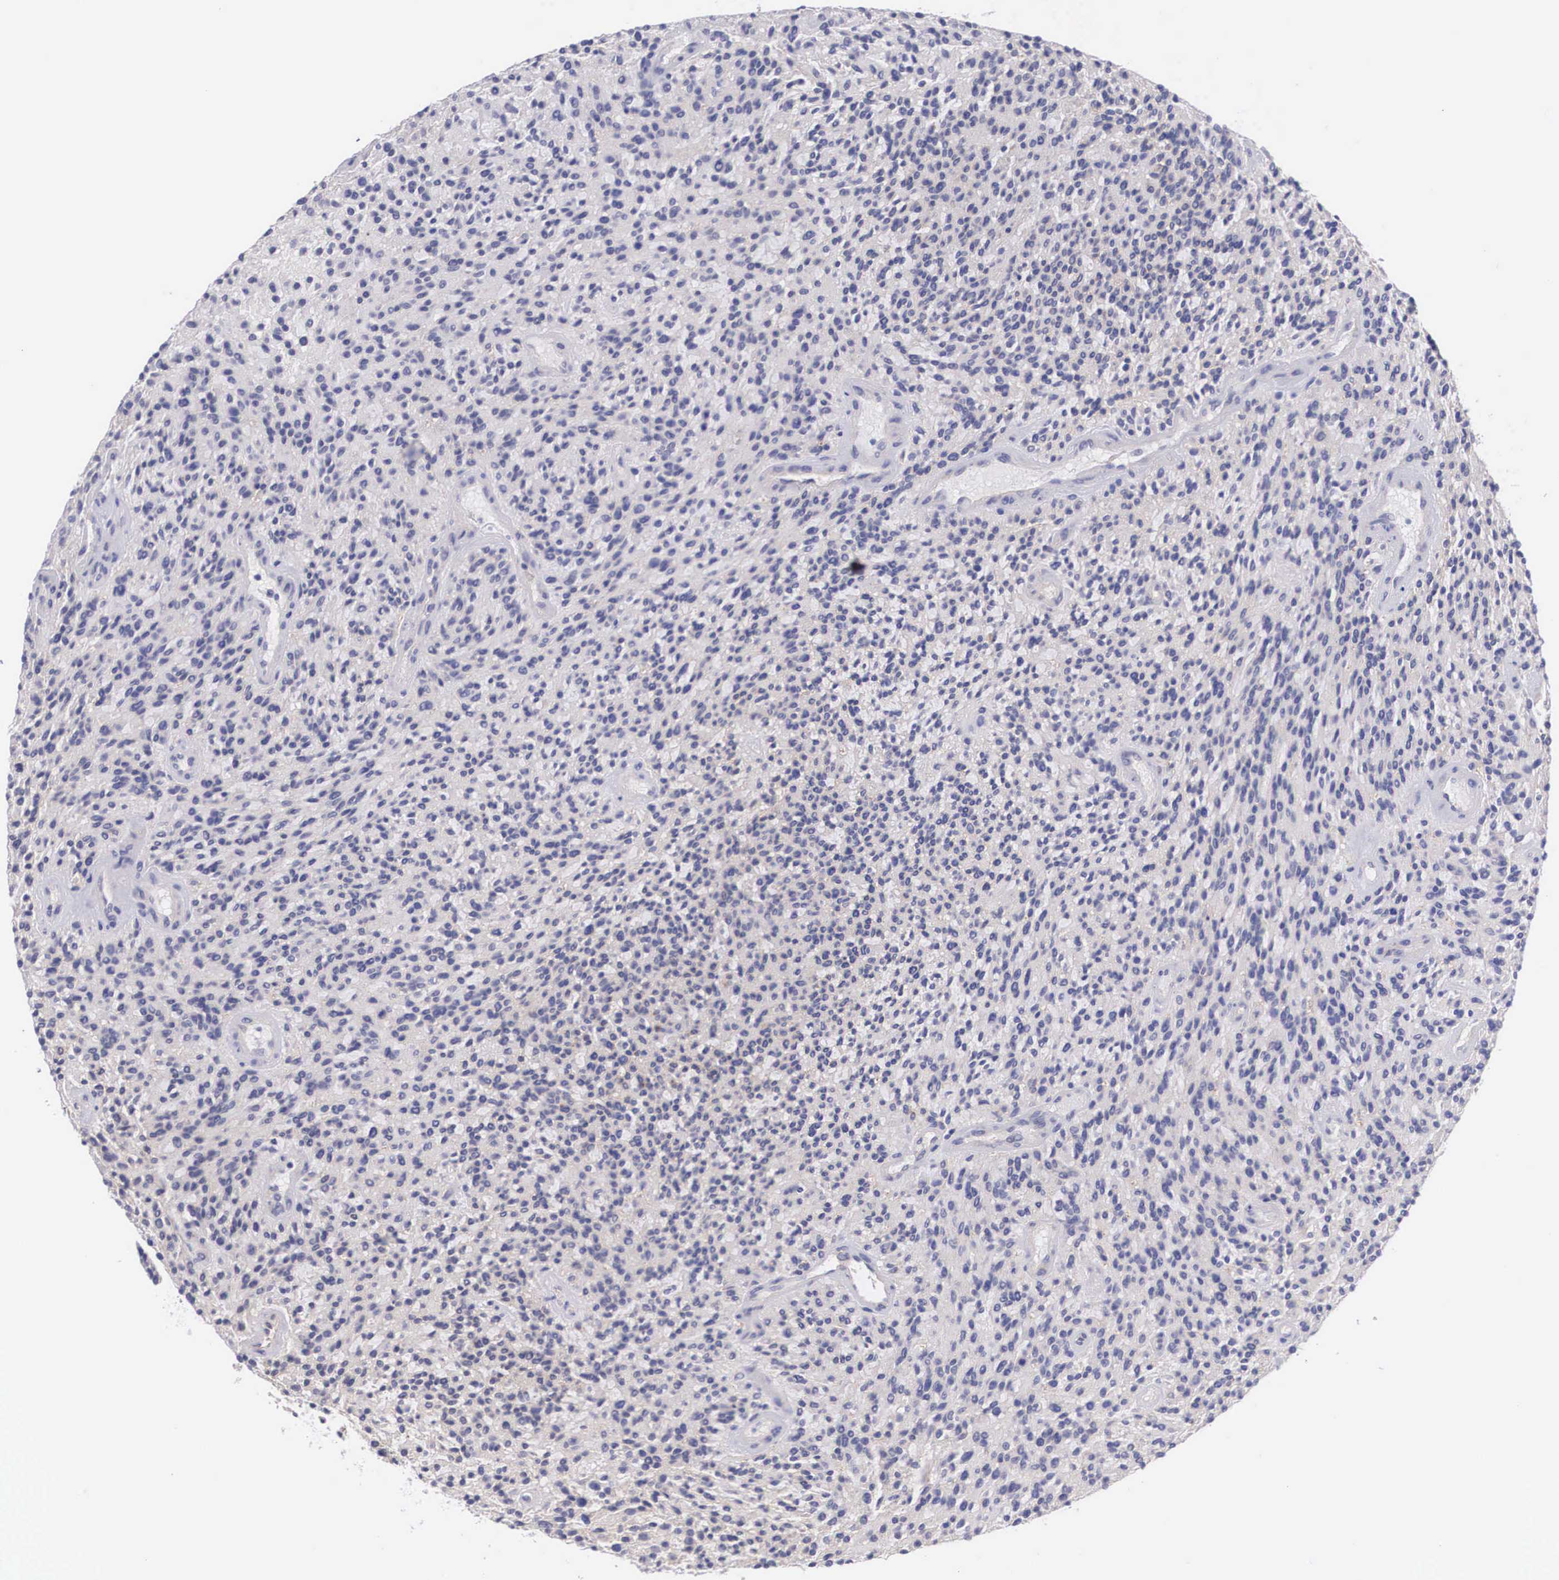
{"staining": {"intensity": "negative", "quantity": "none", "location": "none"}, "tissue": "glioma", "cell_type": "Tumor cells", "image_type": "cancer", "snomed": [{"axis": "morphology", "description": "Glioma, malignant, High grade"}, {"axis": "topography", "description": "Brain"}], "caption": "Immunohistochemistry photomicrograph of neoplastic tissue: human glioma stained with DAB (3,3'-diaminobenzidine) exhibits no significant protein positivity in tumor cells.", "gene": "NR4A2", "patient": {"sex": "female", "age": 13}}